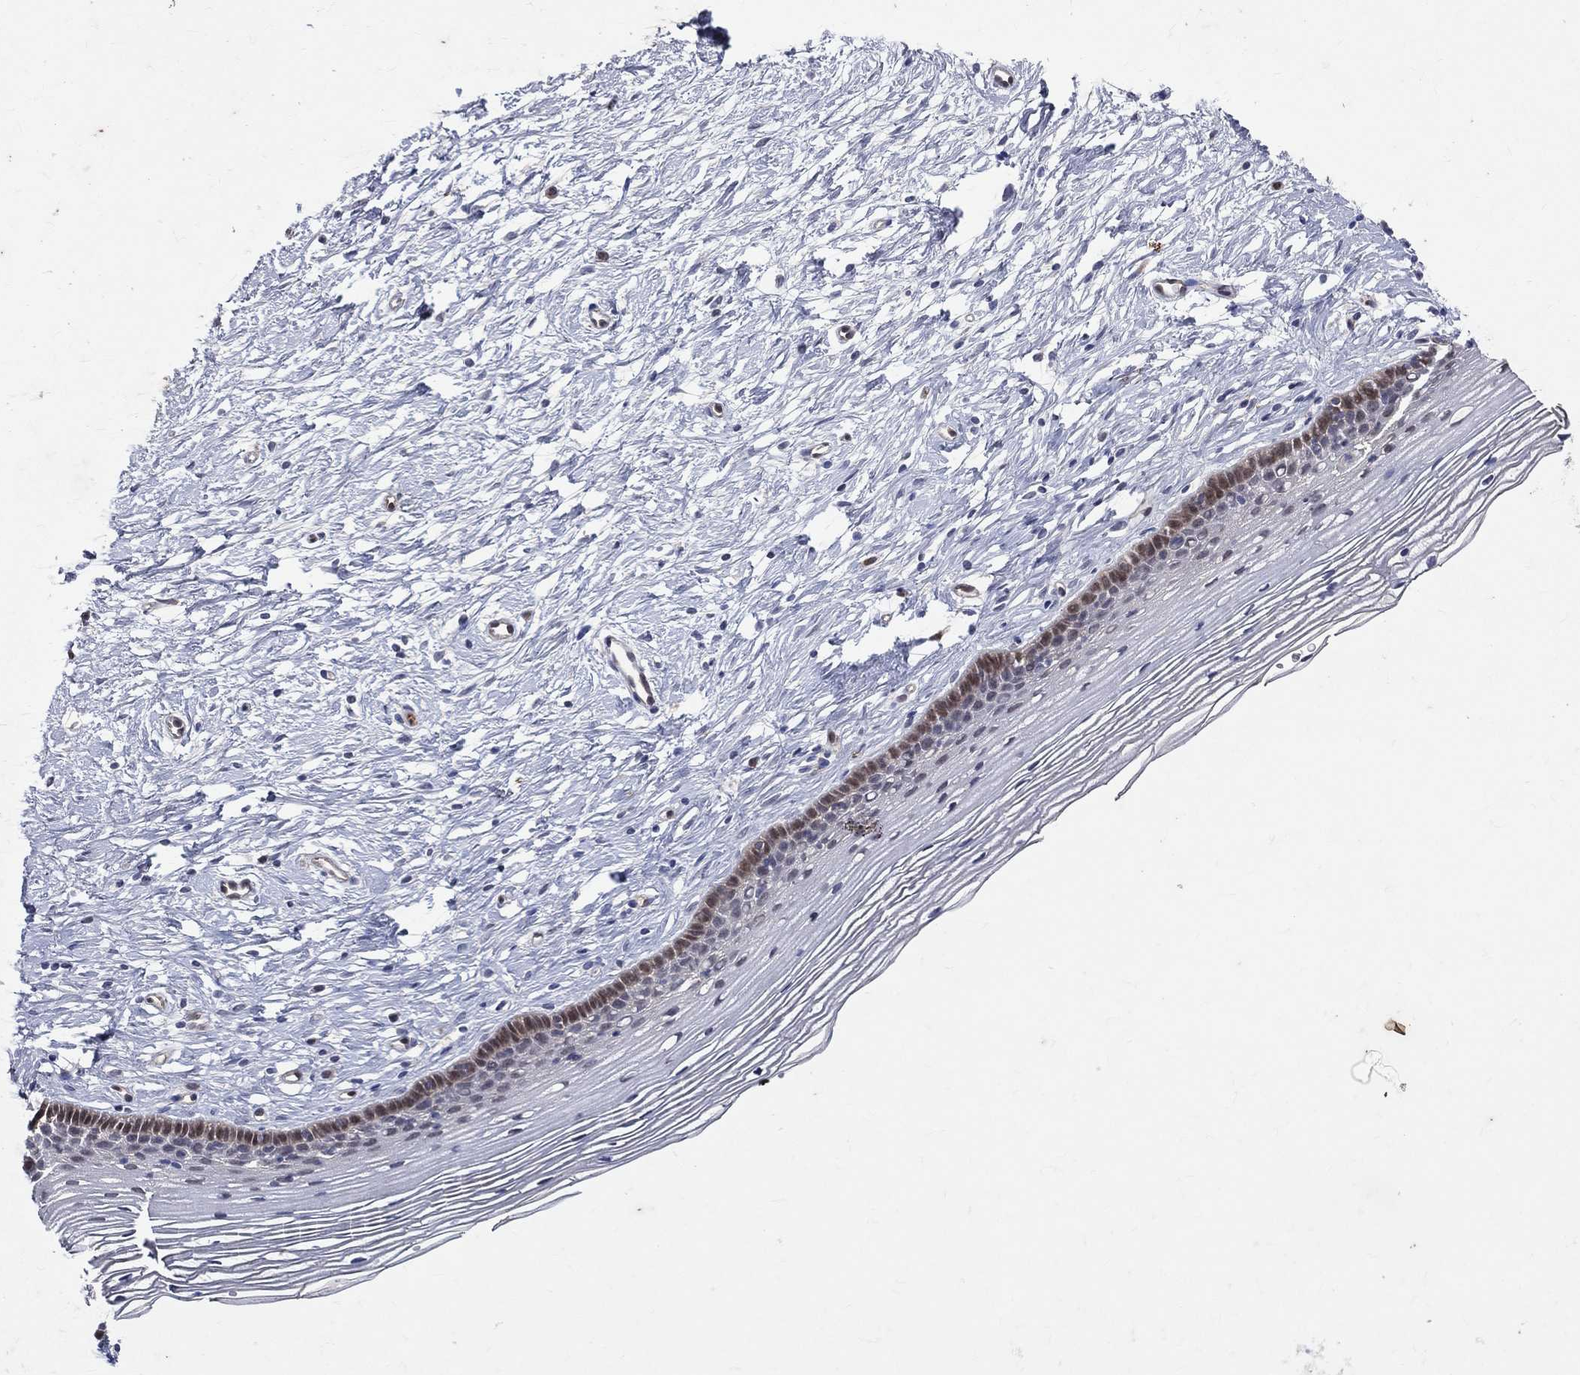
{"staining": {"intensity": "moderate", "quantity": "<25%", "location": "cytoplasmic/membranous"}, "tissue": "cervix", "cell_type": "Glandular cells", "image_type": "normal", "snomed": [{"axis": "morphology", "description": "Normal tissue, NOS"}, {"axis": "topography", "description": "Cervix"}], "caption": "DAB immunohistochemical staining of unremarkable cervix displays moderate cytoplasmic/membranous protein positivity in about <25% of glandular cells. Nuclei are stained in blue.", "gene": "GMPR2", "patient": {"sex": "female", "age": 39}}